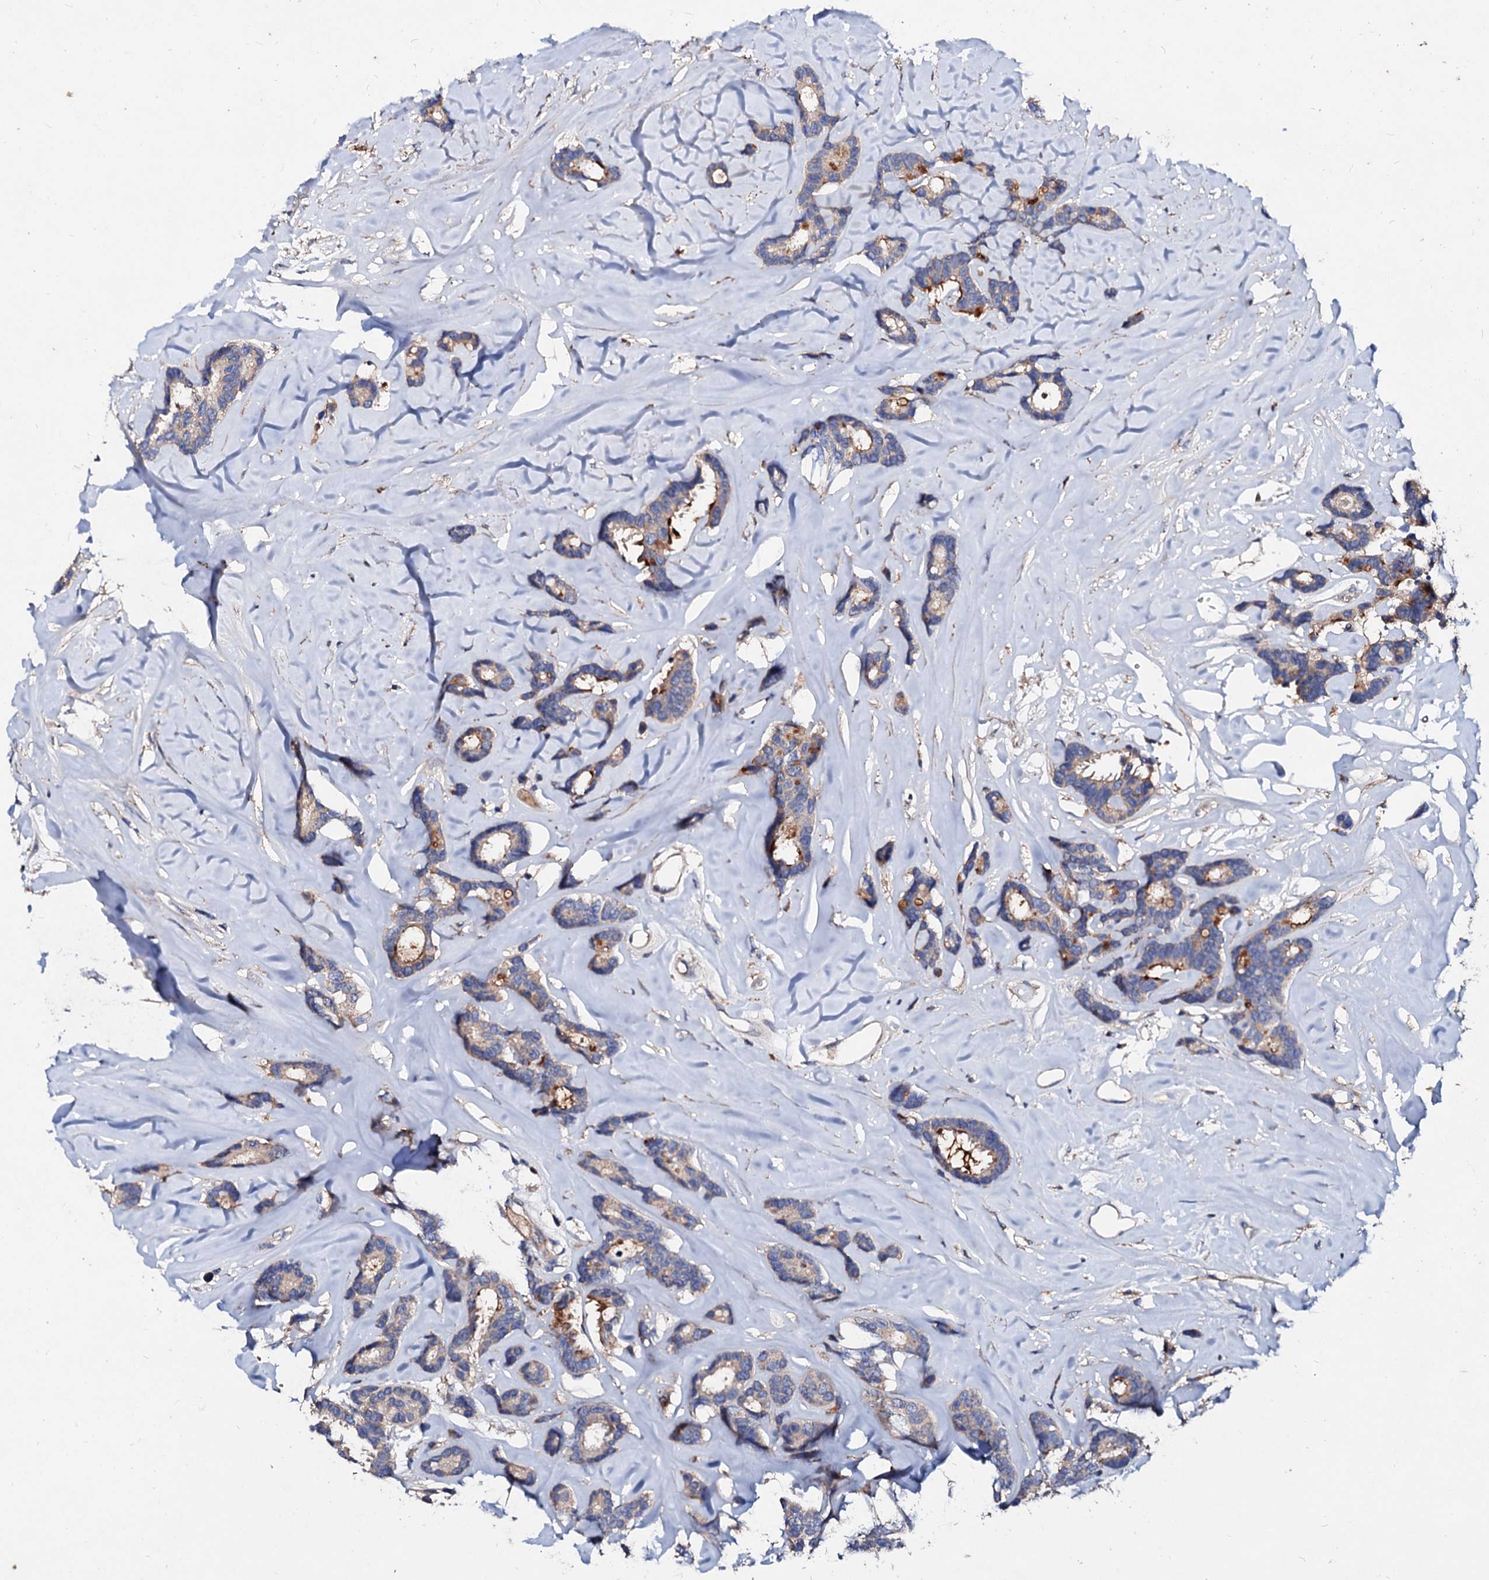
{"staining": {"intensity": "moderate", "quantity": "<25%", "location": "cytoplasmic/membranous"}, "tissue": "breast cancer", "cell_type": "Tumor cells", "image_type": "cancer", "snomed": [{"axis": "morphology", "description": "Duct carcinoma"}, {"axis": "topography", "description": "Breast"}], "caption": "IHC of human breast invasive ductal carcinoma reveals low levels of moderate cytoplasmic/membranous expression in about <25% of tumor cells.", "gene": "FIBIN", "patient": {"sex": "female", "age": 87}}